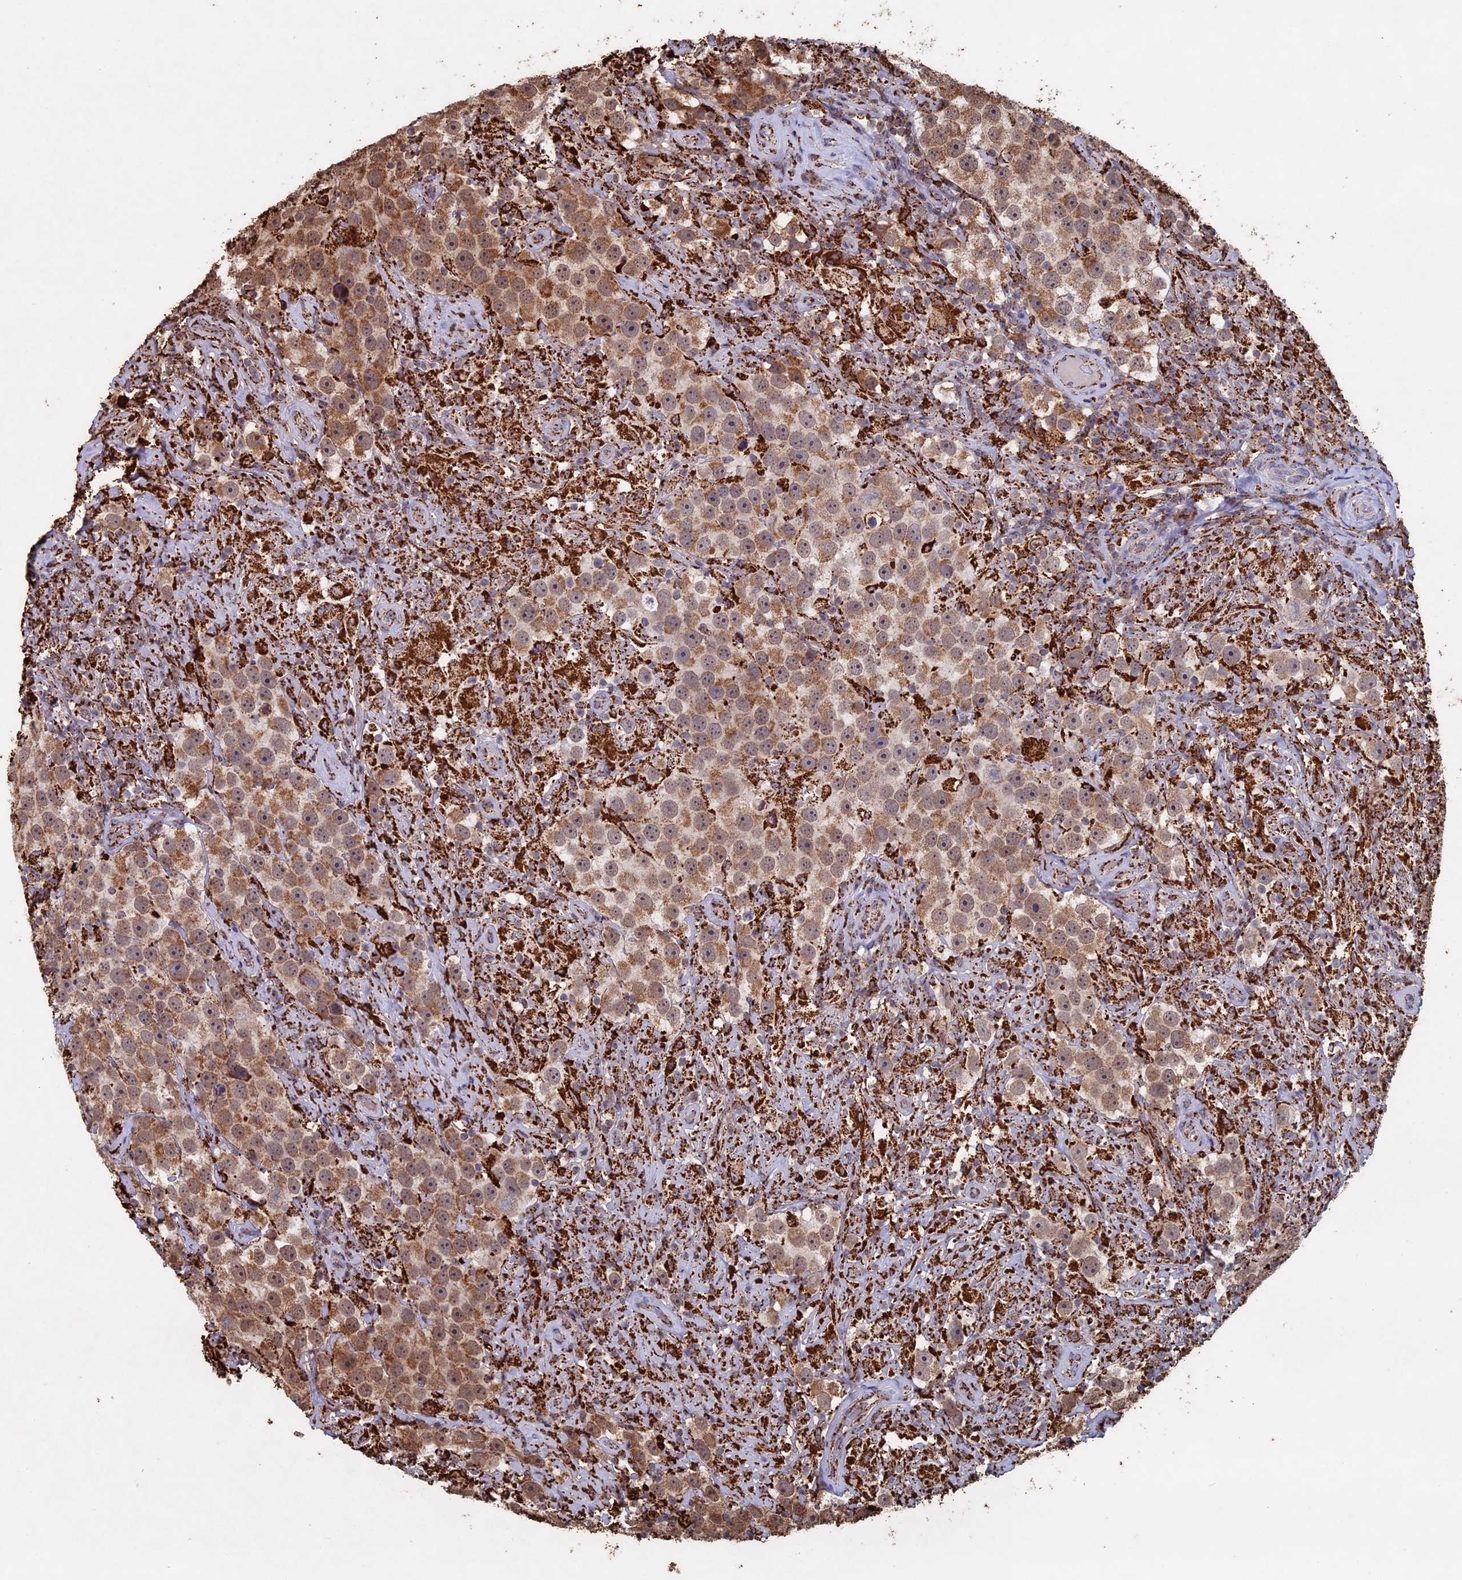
{"staining": {"intensity": "moderate", "quantity": ">75%", "location": "cytoplasmic/membranous,nuclear"}, "tissue": "testis cancer", "cell_type": "Tumor cells", "image_type": "cancer", "snomed": [{"axis": "morphology", "description": "Seminoma, NOS"}, {"axis": "topography", "description": "Testis"}], "caption": "Immunohistochemical staining of testis seminoma displays medium levels of moderate cytoplasmic/membranous and nuclear expression in approximately >75% of tumor cells.", "gene": "SEC24D", "patient": {"sex": "male", "age": 49}}